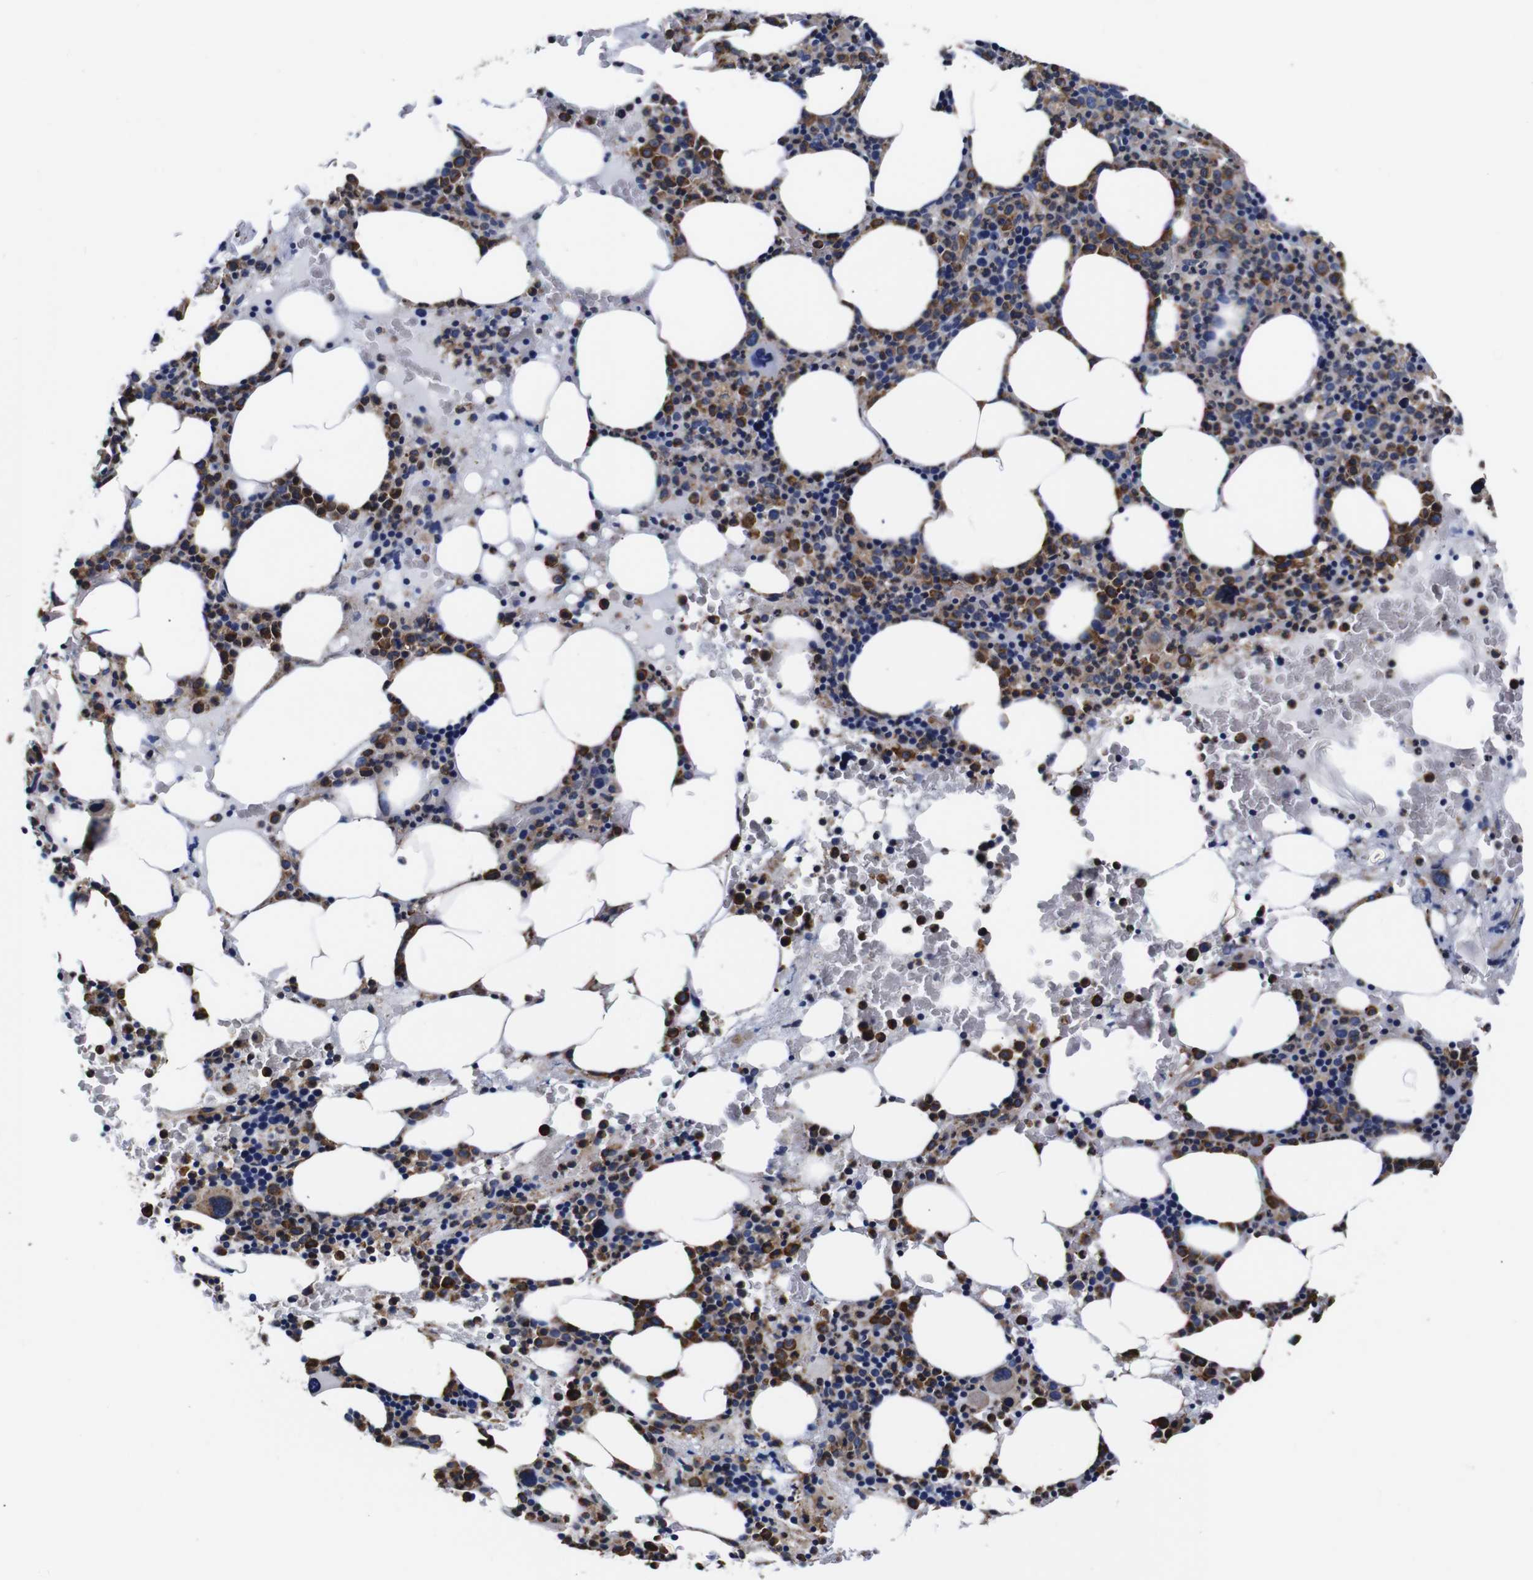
{"staining": {"intensity": "strong", "quantity": "25%-75%", "location": "cytoplasmic/membranous"}, "tissue": "bone marrow", "cell_type": "Hematopoietic cells", "image_type": "normal", "snomed": [{"axis": "morphology", "description": "Normal tissue, NOS"}, {"axis": "morphology", "description": "Inflammation, NOS"}, {"axis": "topography", "description": "Bone marrow"}], "caption": "Protein analysis of normal bone marrow exhibits strong cytoplasmic/membranous staining in approximately 25%-75% of hematopoietic cells.", "gene": "PPIB", "patient": {"sex": "female", "age": 84}}